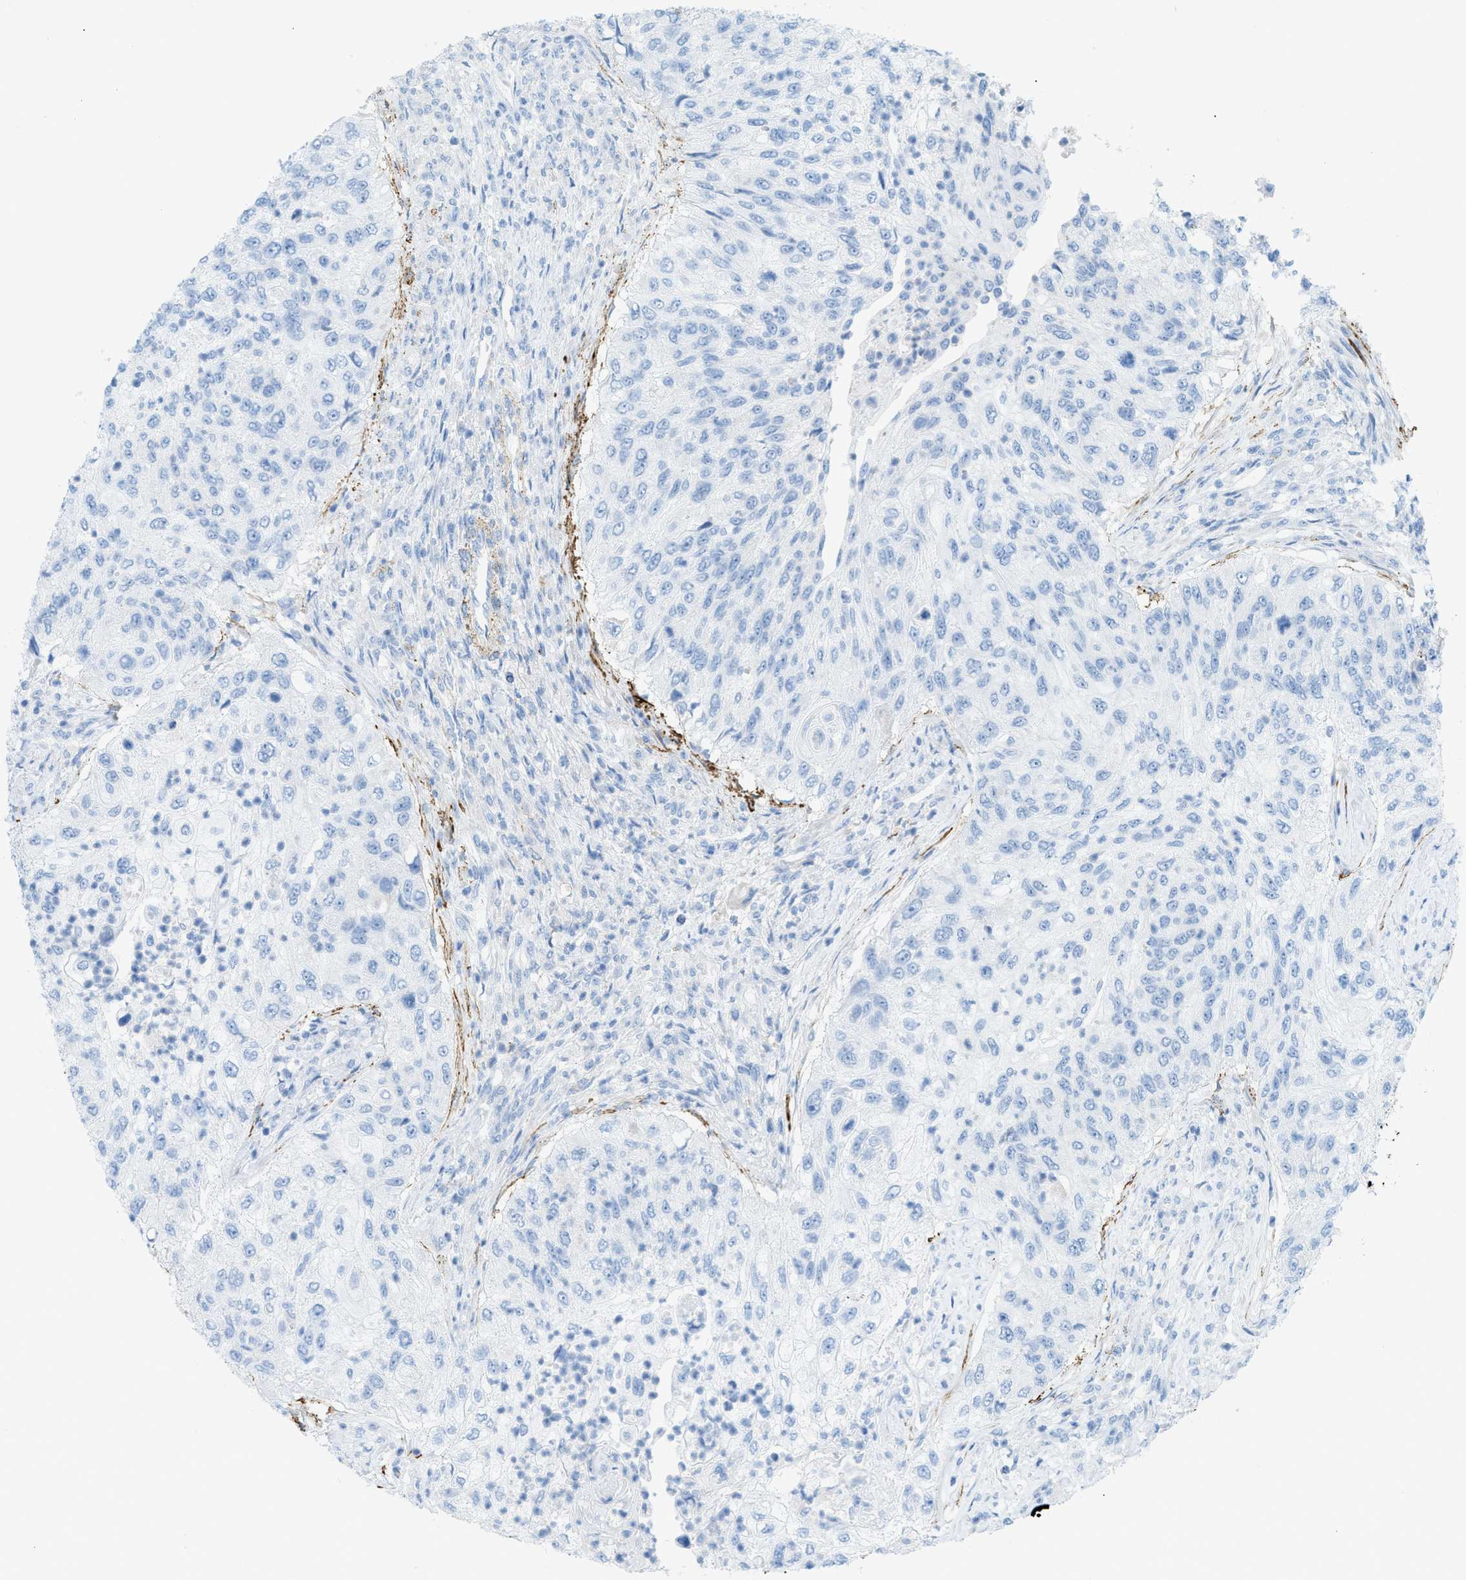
{"staining": {"intensity": "negative", "quantity": "none", "location": "none"}, "tissue": "urothelial cancer", "cell_type": "Tumor cells", "image_type": "cancer", "snomed": [{"axis": "morphology", "description": "Urothelial carcinoma, High grade"}, {"axis": "topography", "description": "Urinary bladder"}], "caption": "Urothelial cancer was stained to show a protein in brown. There is no significant expression in tumor cells.", "gene": "MYH11", "patient": {"sex": "female", "age": 60}}